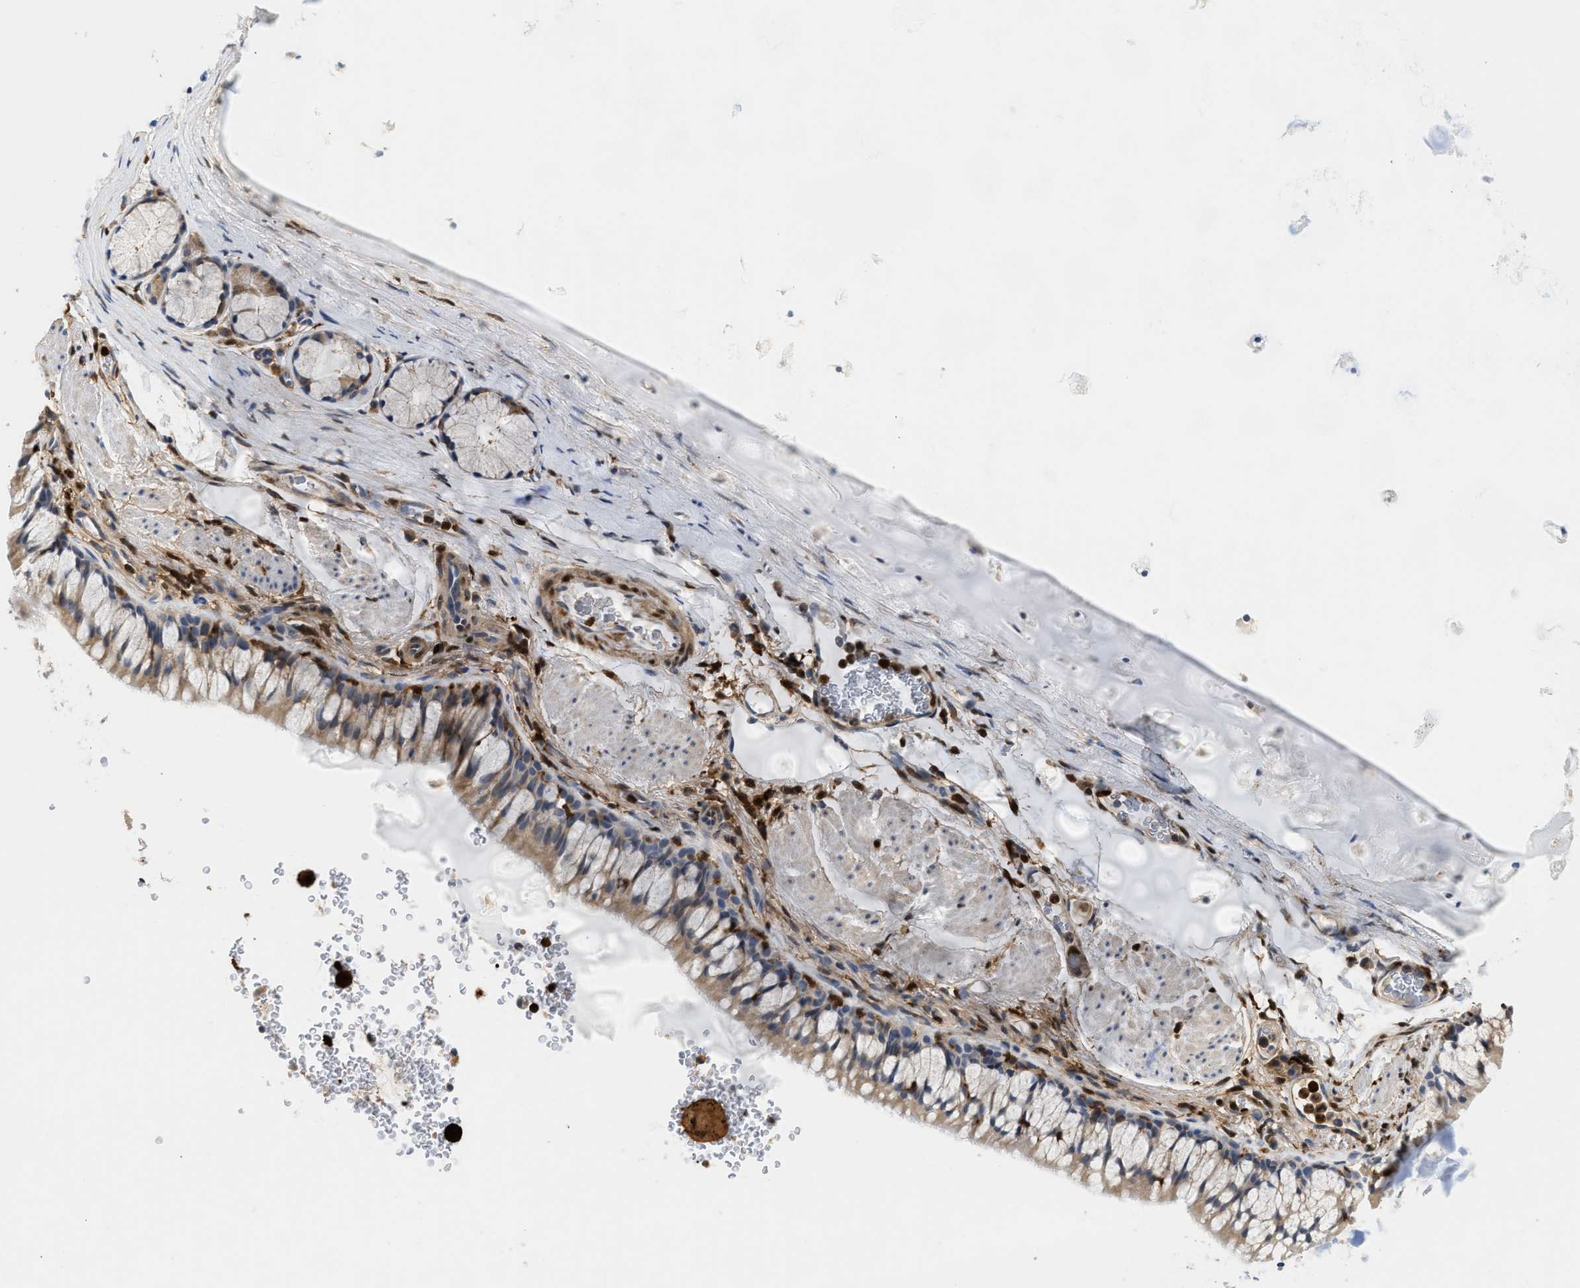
{"staining": {"intensity": "weak", "quantity": "25%-75%", "location": "cytoplasmic/membranous"}, "tissue": "bronchus", "cell_type": "Respiratory epithelial cells", "image_type": "normal", "snomed": [{"axis": "morphology", "description": "Normal tissue, NOS"}, {"axis": "topography", "description": "Cartilage tissue"}, {"axis": "topography", "description": "Bronchus"}], "caption": "Immunohistochemical staining of normal bronchus reveals weak cytoplasmic/membranous protein staining in approximately 25%-75% of respiratory epithelial cells. (Brightfield microscopy of DAB IHC at high magnification).", "gene": "SLIT2", "patient": {"sex": "female", "age": 53}}